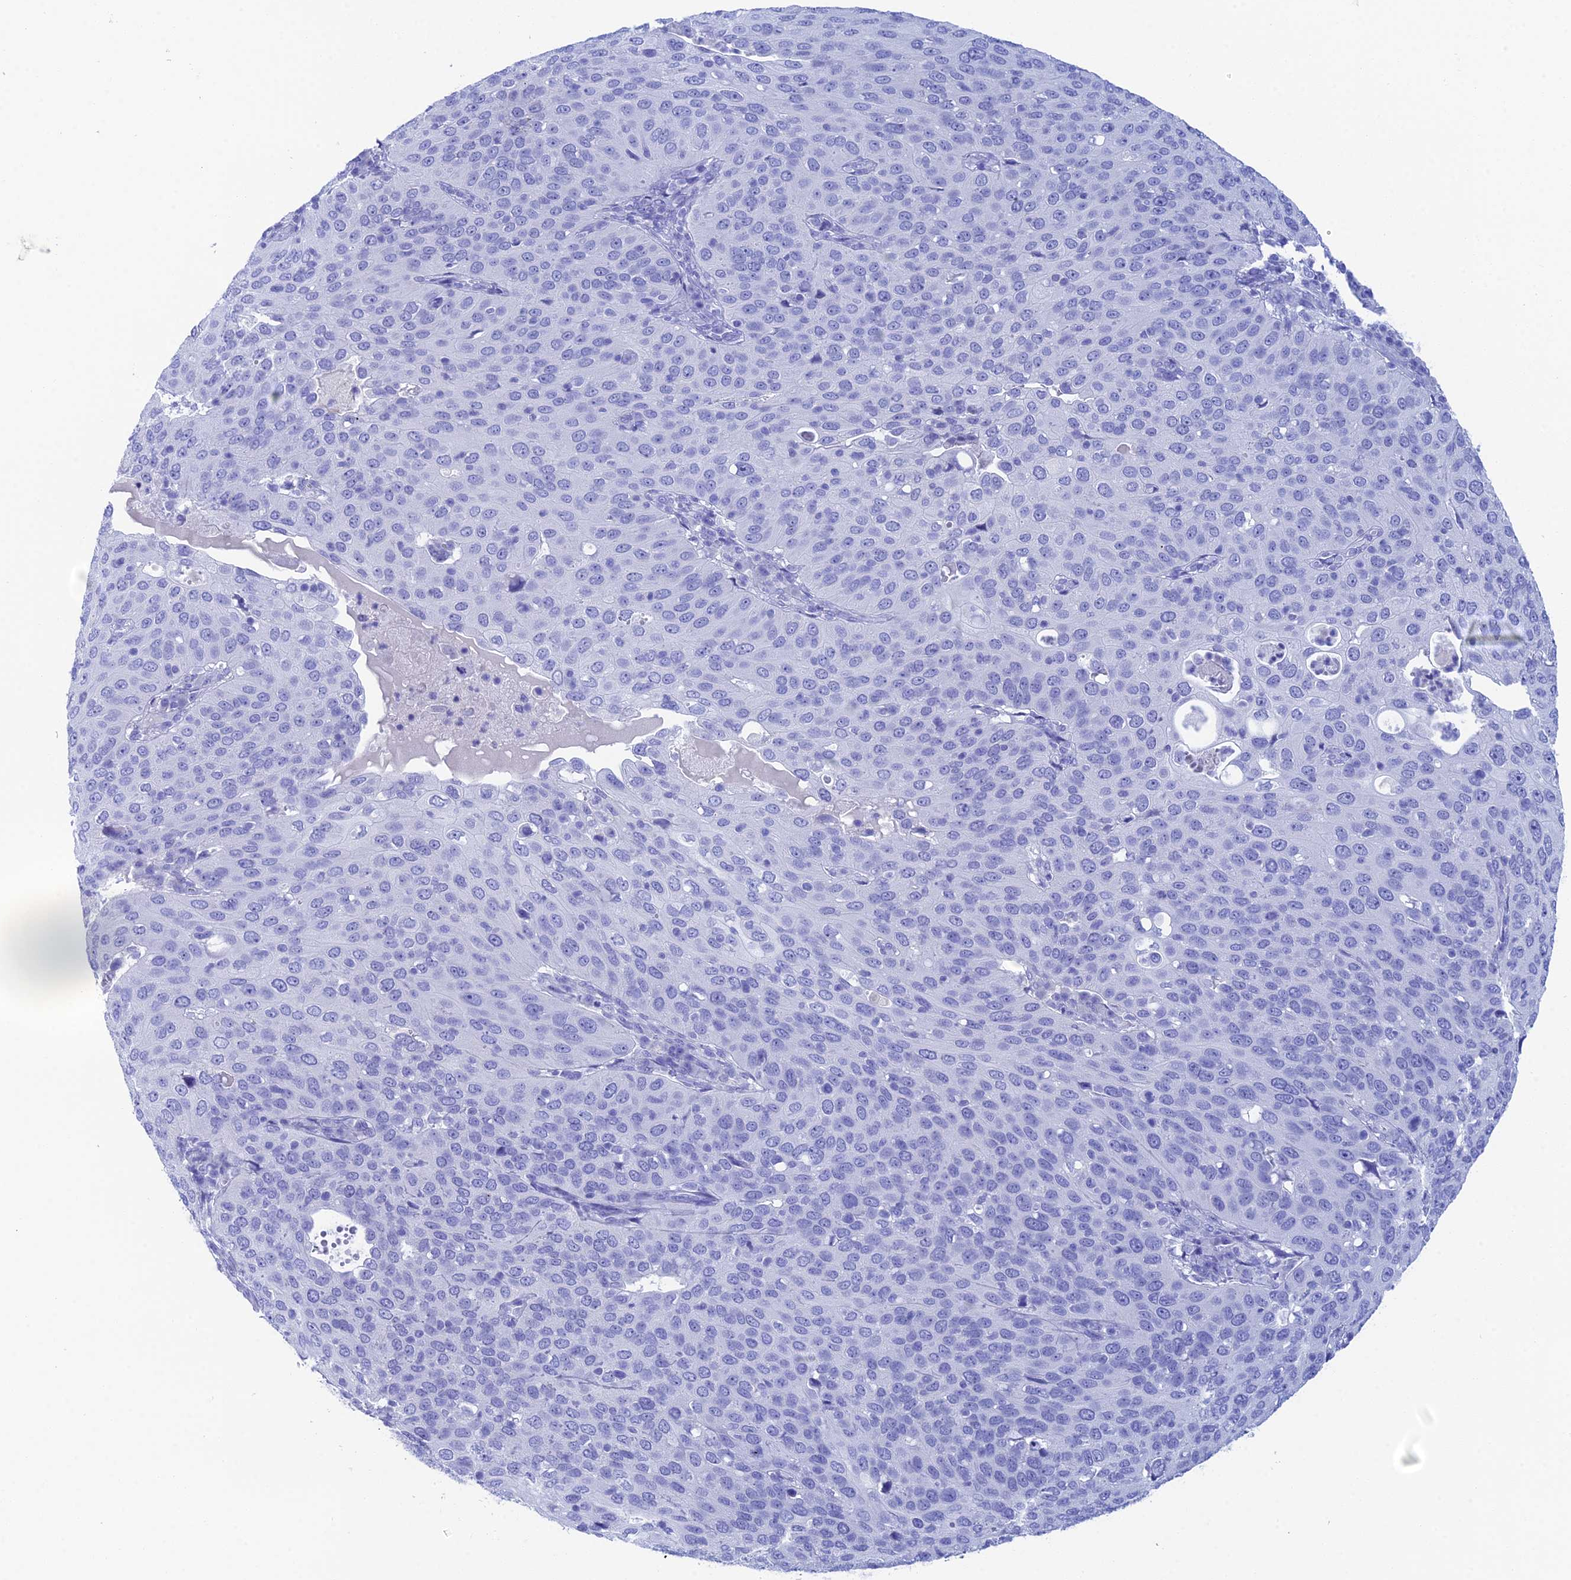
{"staining": {"intensity": "negative", "quantity": "none", "location": "none"}, "tissue": "cervical cancer", "cell_type": "Tumor cells", "image_type": "cancer", "snomed": [{"axis": "morphology", "description": "Squamous cell carcinoma, NOS"}, {"axis": "topography", "description": "Cervix"}], "caption": "There is no significant positivity in tumor cells of squamous cell carcinoma (cervical).", "gene": "REG1A", "patient": {"sex": "female", "age": 36}}